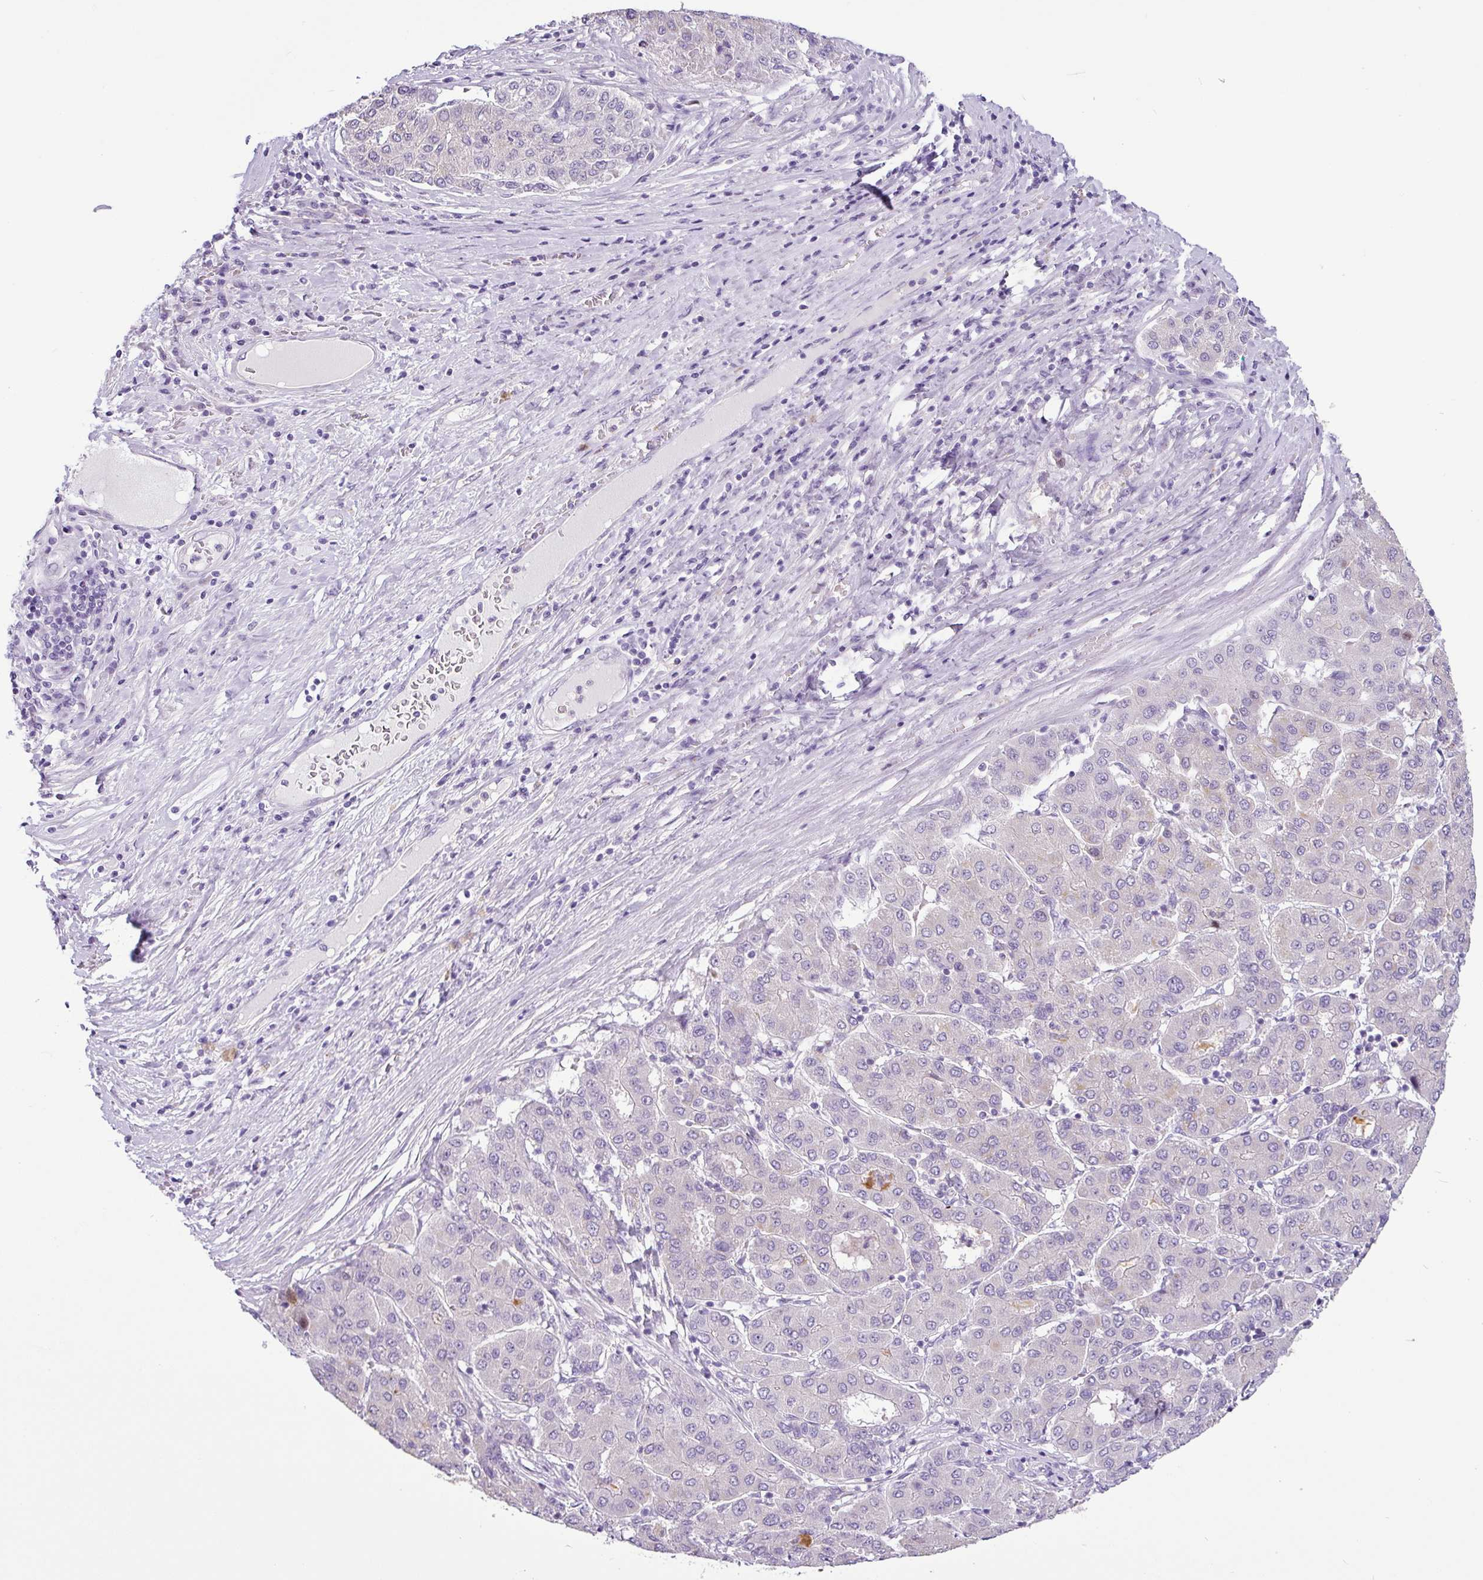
{"staining": {"intensity": "negative", "quantity": "none", "location": "none"}, "tissue": "liver cancer", "cell_type": "Tumor cells", "image_type": "cancer", "snomed": [{"axis": "morphology", "description": "Carcinoma, Hepatocellular, NOS"}, {"axis": "topography", "description": "Liver"}], "caption": "Tumor cells show no significant protein expression in hepatocellular carcinoma (liver).", "gene": "HMCN2", "patient": {"sex": "male", "age": 65}}